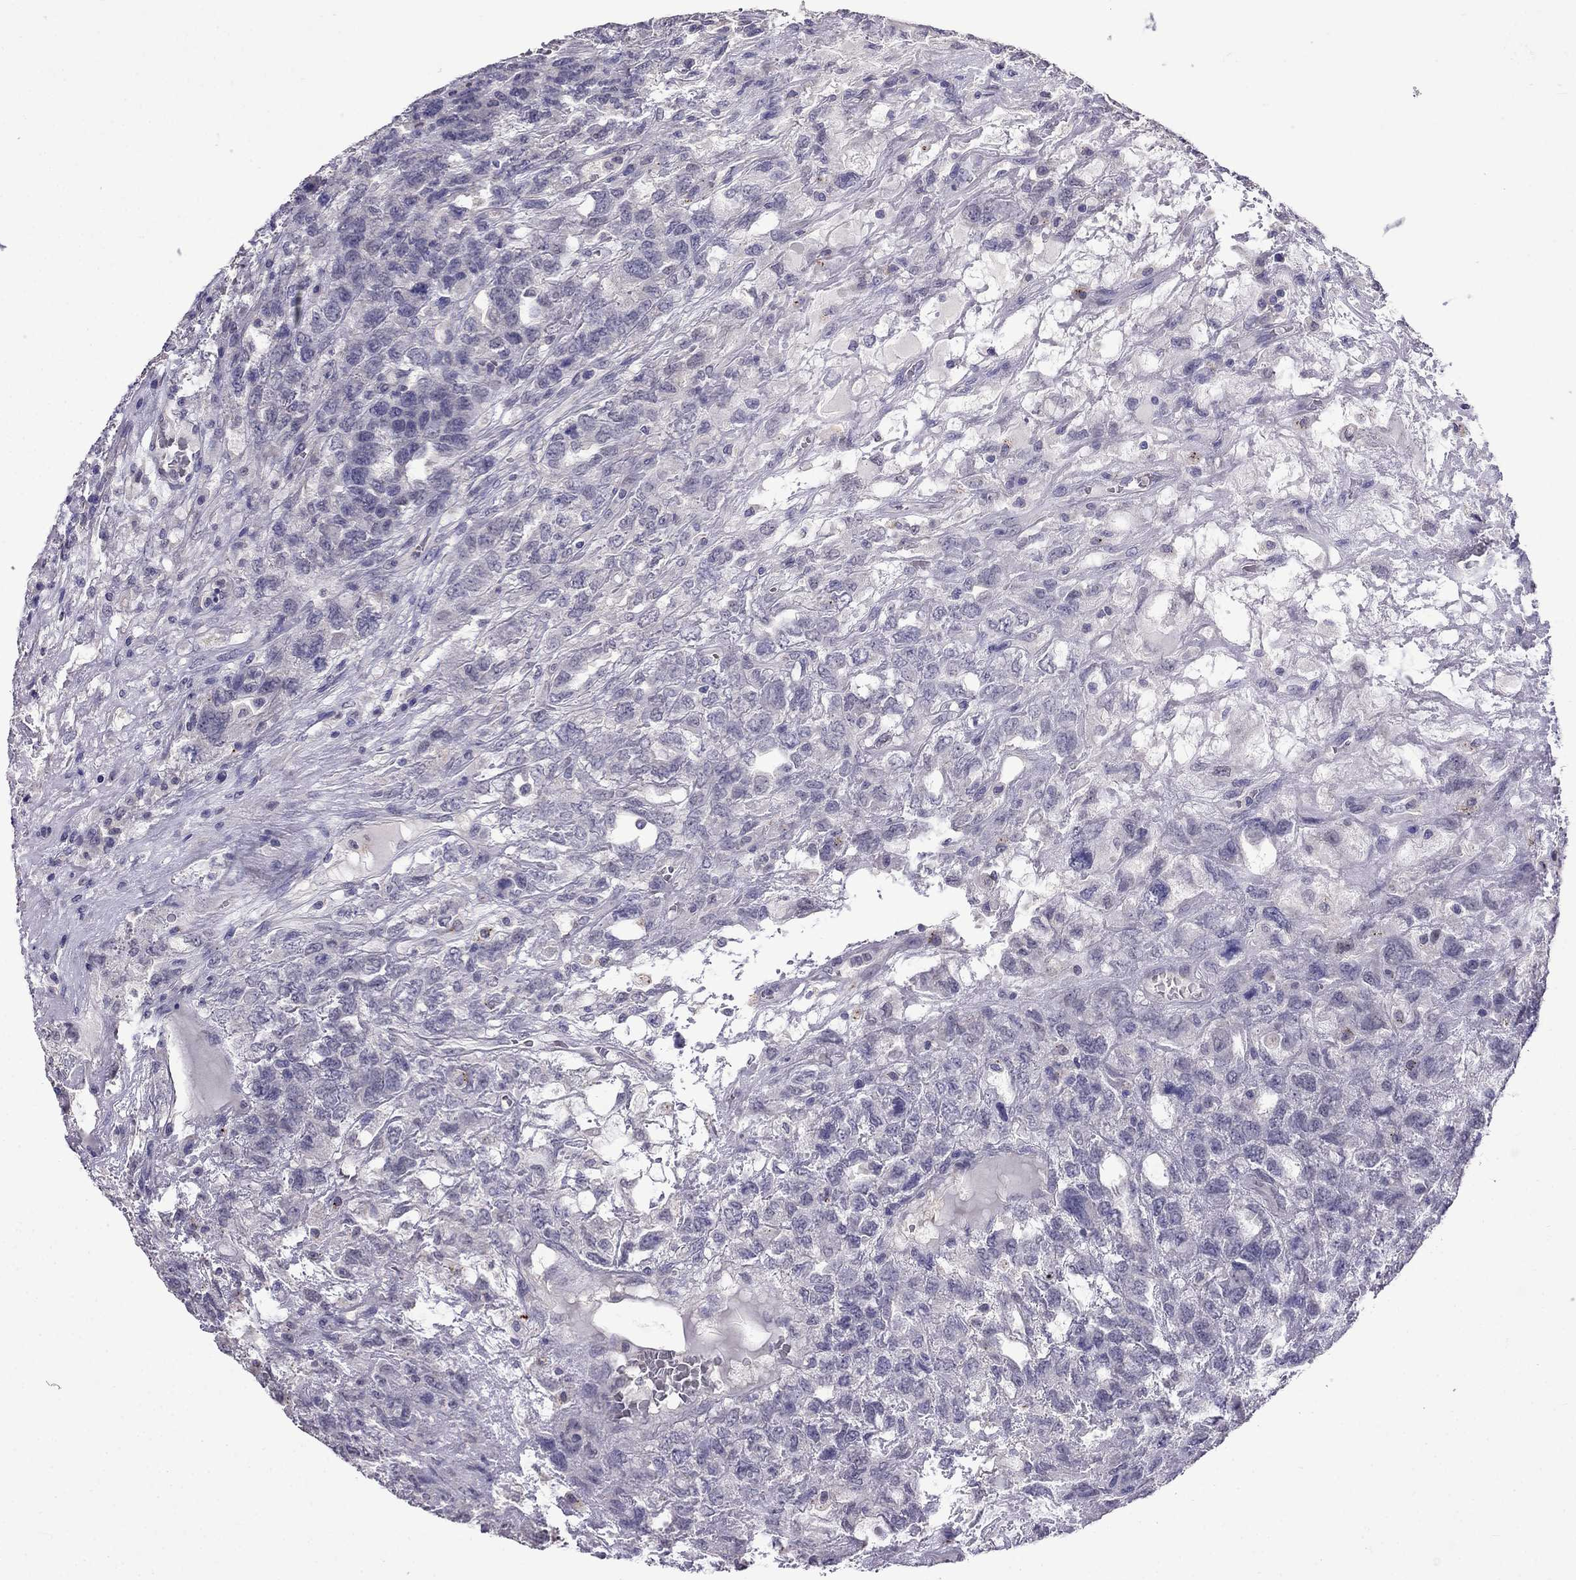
{"staining": {"intensity": "negative", "quantity": "none", "location": "none"}, "tissue": "testis cancer", "cell_type": "Tumor cells", "image_type": "cancer", "snomed": [{"axis": "morphology", "description": "Seminoma, NOS"}, {"axis": "topography", "description": "Testis"}], "caption": "The micrograph exhibits no staining of tumor cells in testis cancer. Brightfield microscopy of IHC stained with DAB (brown) and hematoxylin (blue), captured at high magnification.", "gene": "AQP9", "patient": {"sex": "male", "age": 52}}